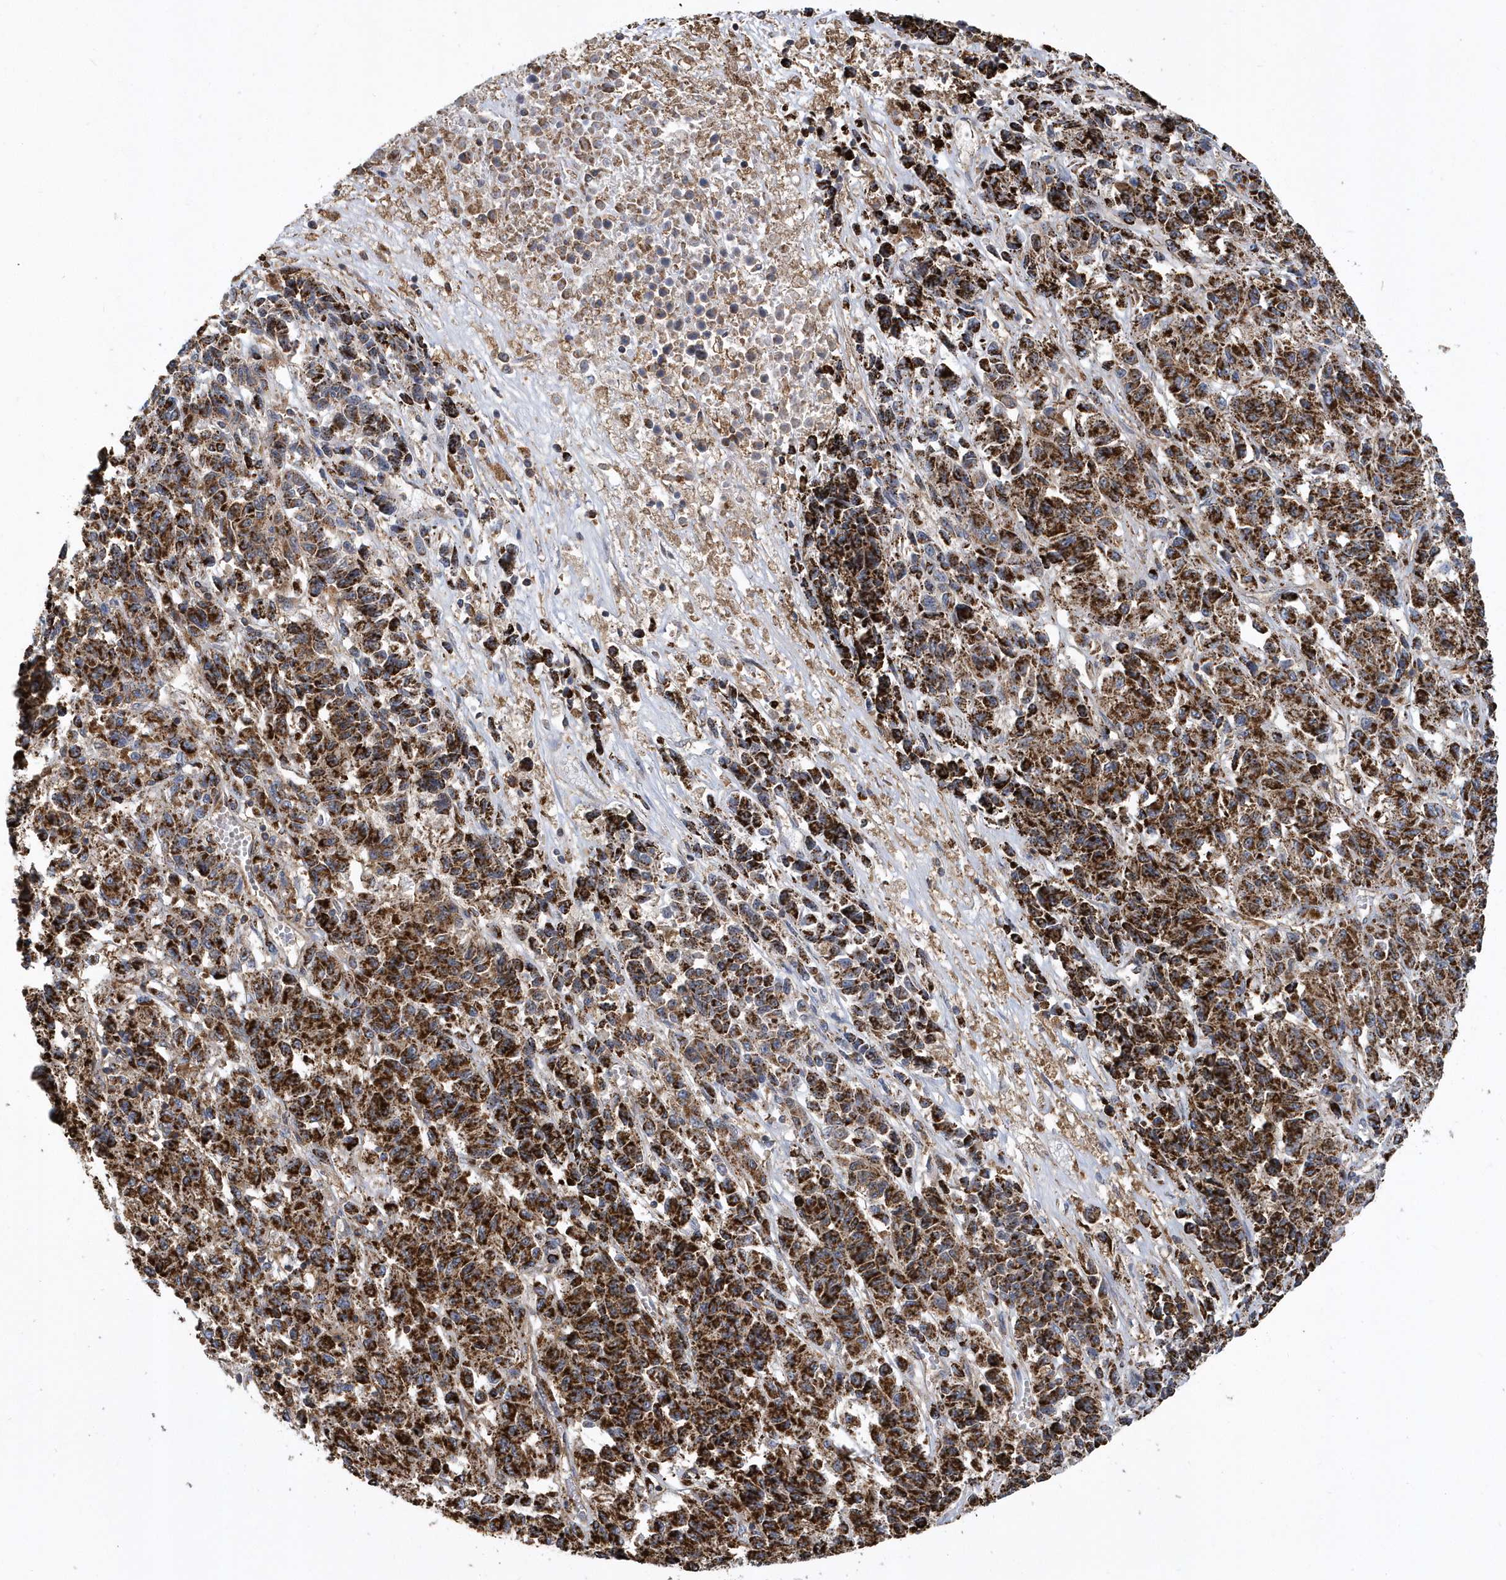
{"staining": {"intensity": "strong", "quantity": ">75%", "location": "cytoplasmic/membranous"}, "tissue": "melanoma", "cell_type": "Tumor cells", "image_type": "cancer", "snomed": [{"axis": "morphology", "description": "Malignant melanoma, Metastatic site"}, {"axis": "topography", "description": "Lung"}], "caption": "Protein expression by immunohistochemistry (IHC) demonstrates strong cytoplasmic/membranous positivity in about >75% of tumor cells in melanoma.", "gene": "TRAIP", "patient": {"sex": "male", "age": 64}}